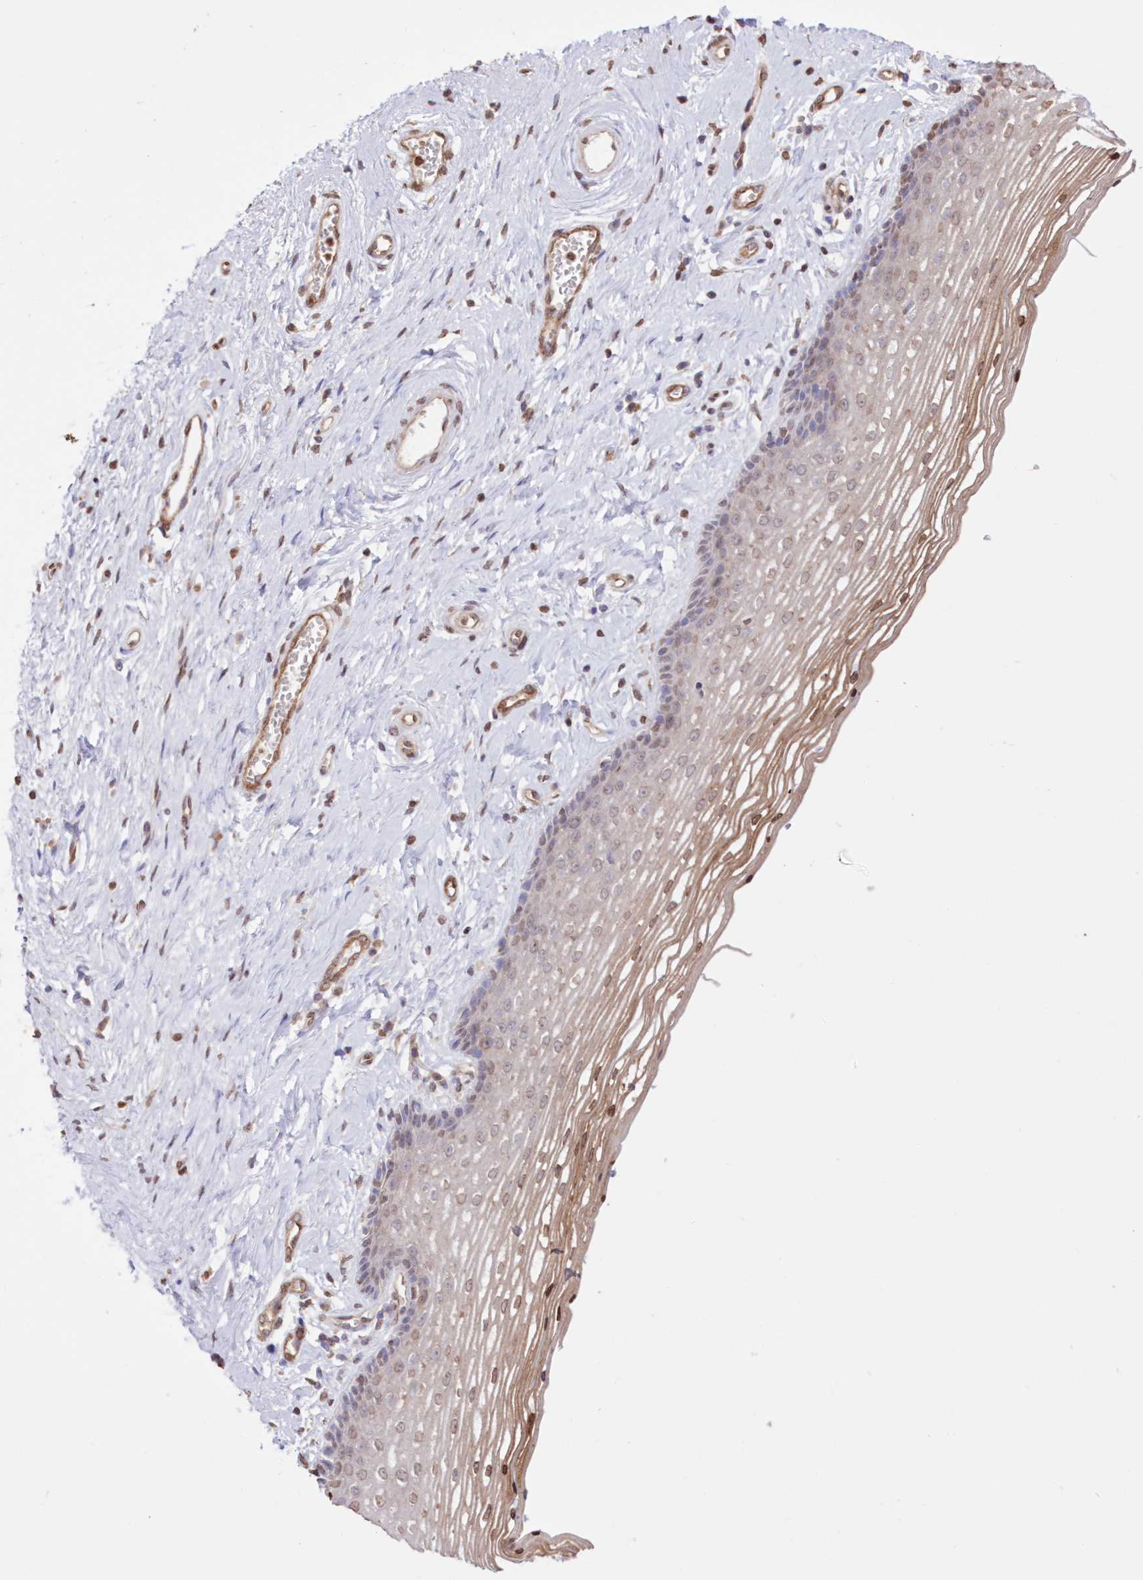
{"staining": {"intensity": "moderate", "quantity": "25%-75%", "location": "cytoplasmic/membranous,nuclear"}, "tissue": "vagina", "cell_type": "Squamous epithelial cells", "image_type": "normal", "snomed": [{"axis": "morphology", "description": "Normal tissue, NOS"}, {"axis": "topography", "description": "Vagina"}], "caption": "This is a photomicrograph of IHC staining of benign vagina, which shows moderate staining in the cytoplasmic/membranous,nuclear of squamous epithelial cells.", "gene": "FCHO2", "patient": {"sex": "female", "age": 46}}